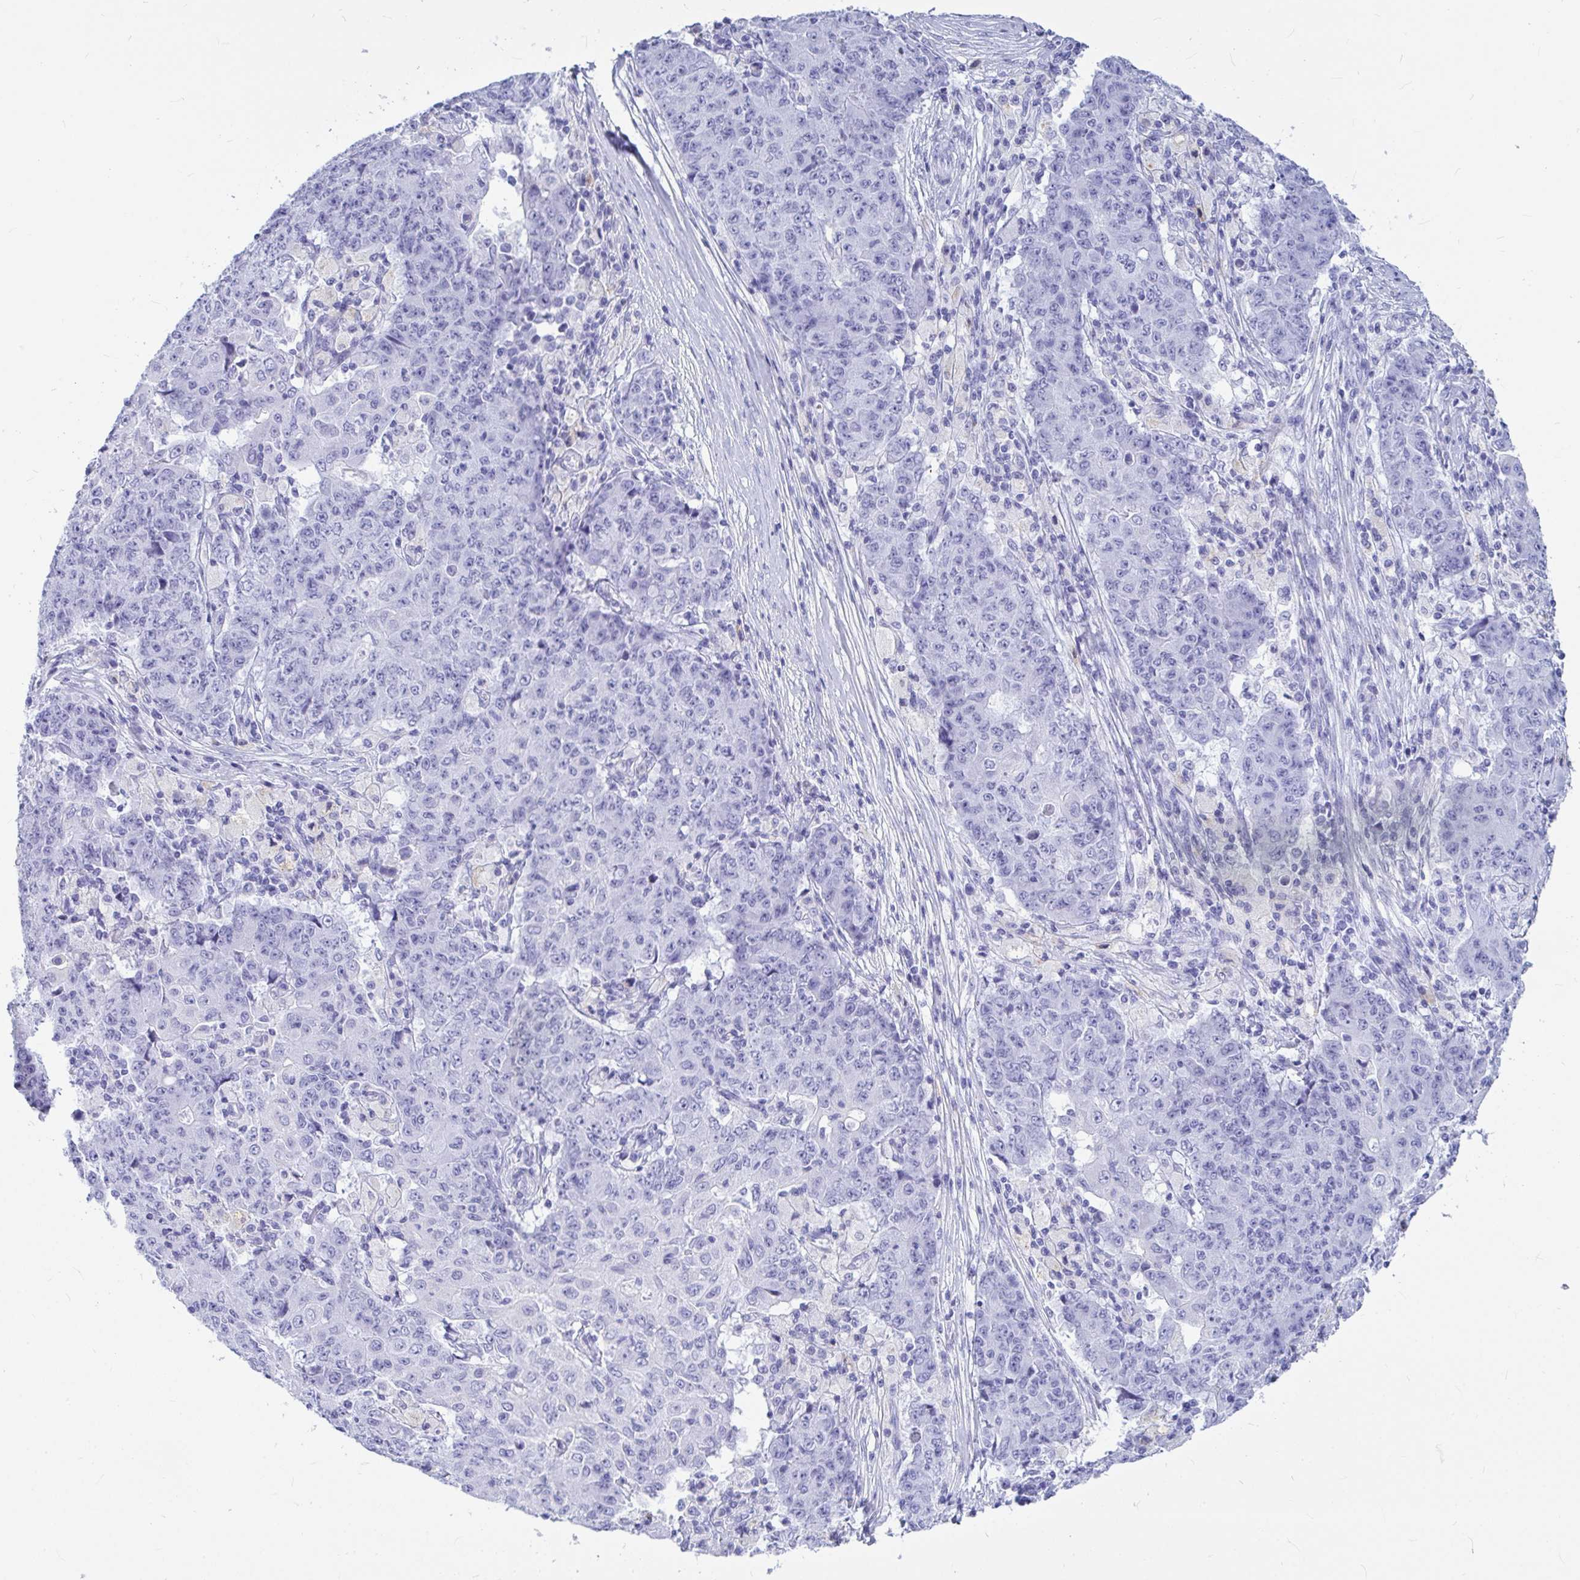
{"staining": {"intensity": "negative", "quantity": "none", "location": "none"}, "tissue": "ovarian cancer", "cell_type": "Tumor cells", "image_type": "cancer", "snomed": [{"axis": "morphology", "description": "Carcinoma, endometroid"}, {"axis": "topography", "description": "Ovary"}], "caption": "Immunohistochemistry (IHC) of human ovarian endometroid carcinoma shows no staining in tumor cells.", "gene": "OR5J2", "patient": {"sex": "female", "age": 42}}